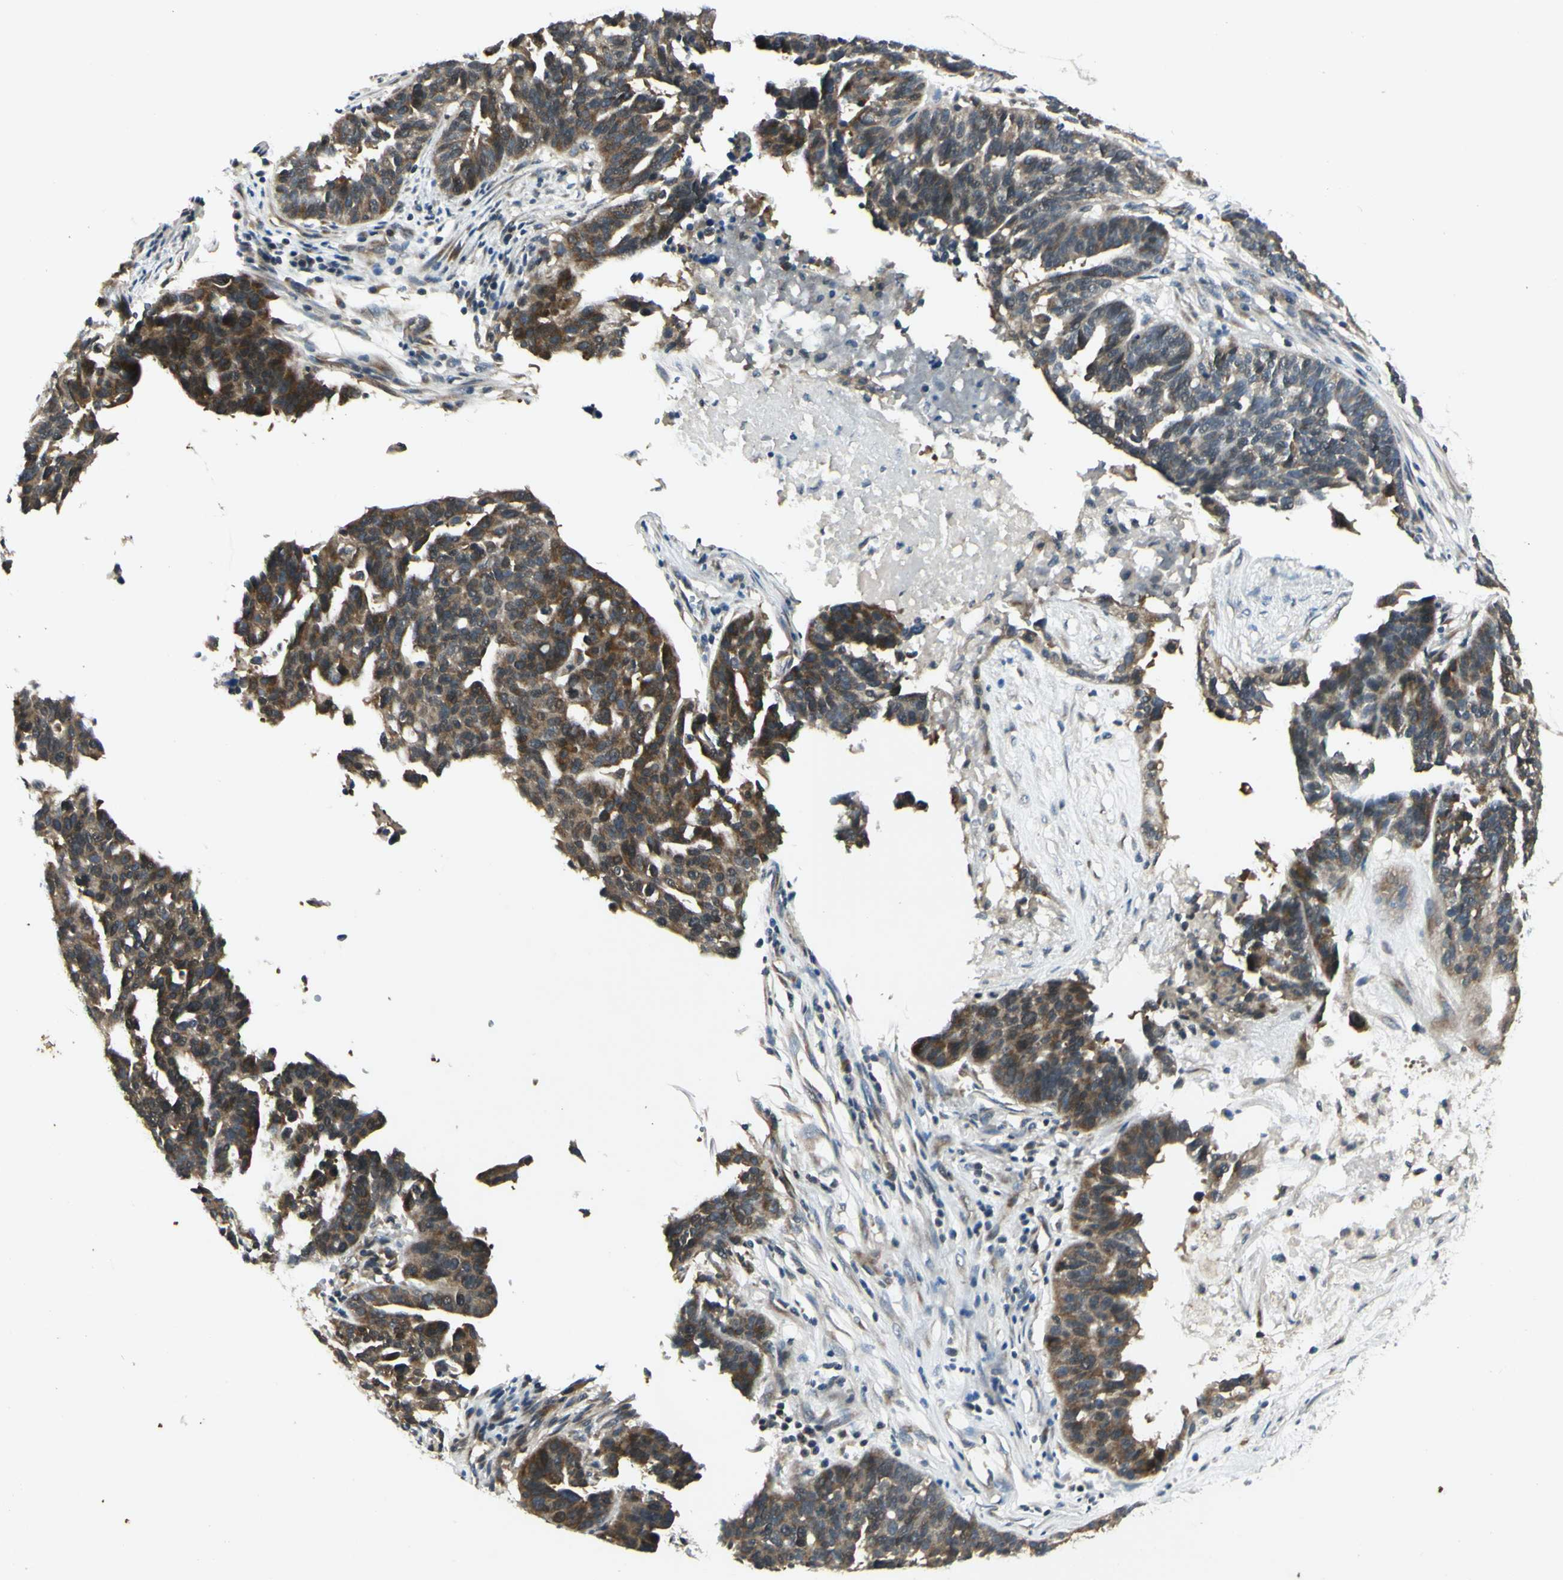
{"staining": {"intensity": "strong", "quantity": ">75%", "location": "cytoplasmic/membranous"}, "tissue": "ovarian cancer", "cell_type": "Tumor cells", "image_type": "cancer", "snomed": [{"axis": "morphology", "description": "Cystadenocarcinoma, serous, NOS"}, {"axis": "topography", "description": "Ovary"}], "caption": "Tumor cells reveal strong cytoplasmic/membranous expression in about >75% of cells in ovarian cancer.", "gene": "RPS6KB2", "patient": {"sex": "female", "age": 59}}